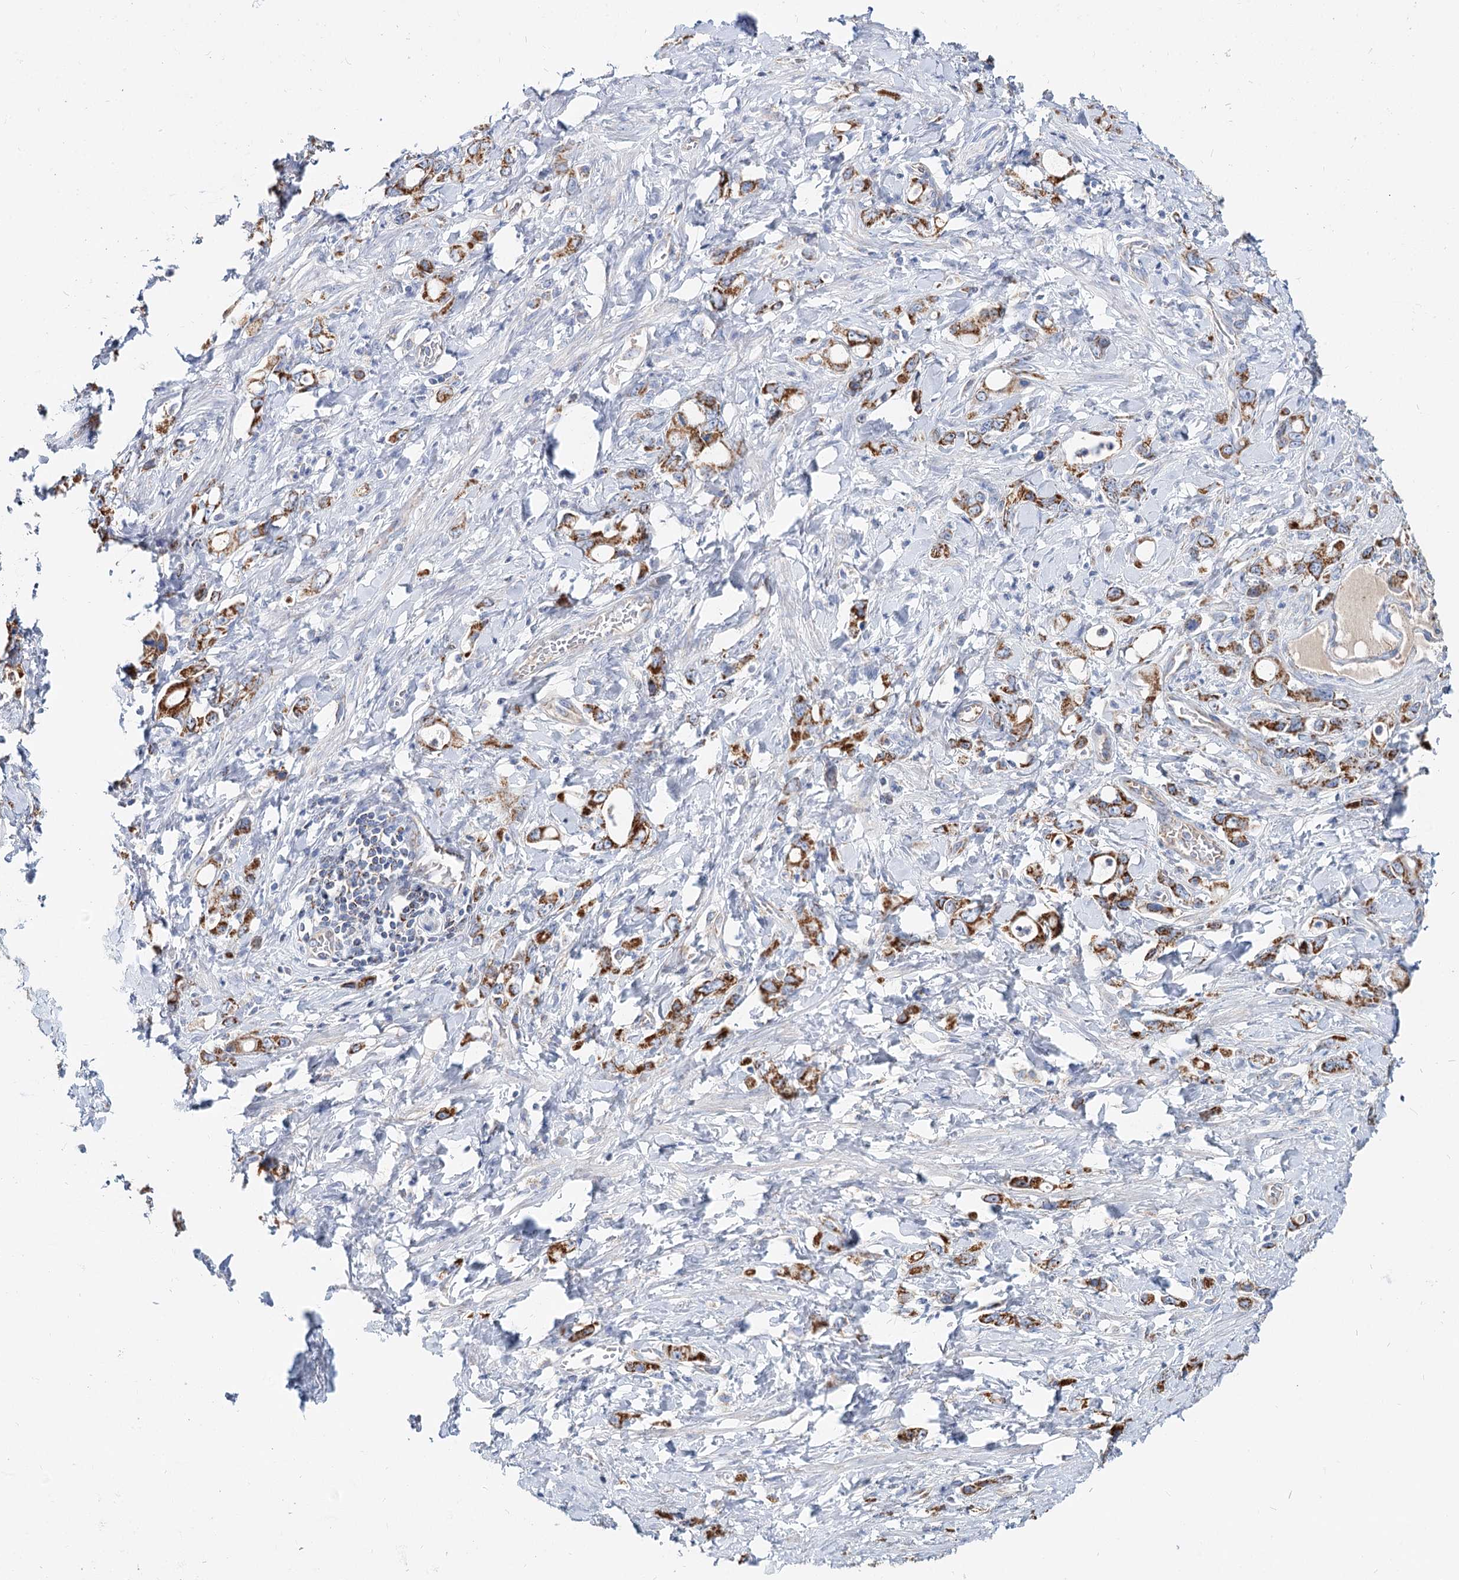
{"staining": {"intensity": "strong", "quantity": ">75%", "location": "cytoplasmic/membranous"}, "tissue": "stomach cancer", "cell_type": "Tumor cells", "image_type": "cancer", "snomed": [{"axis": "morphology", "description": "Adenocarcinoma, NOS"}, {"axis": "topography", "description": "Stomach, lower"}], "caption": "DAB immunohistochemical staining of human stomach cancer shows strong cytoplasmic/membranous protein expression in approximately >75% of tumor cells.", "gene": "MCCC2", "patient": {"sex": "female", "age": 43}}